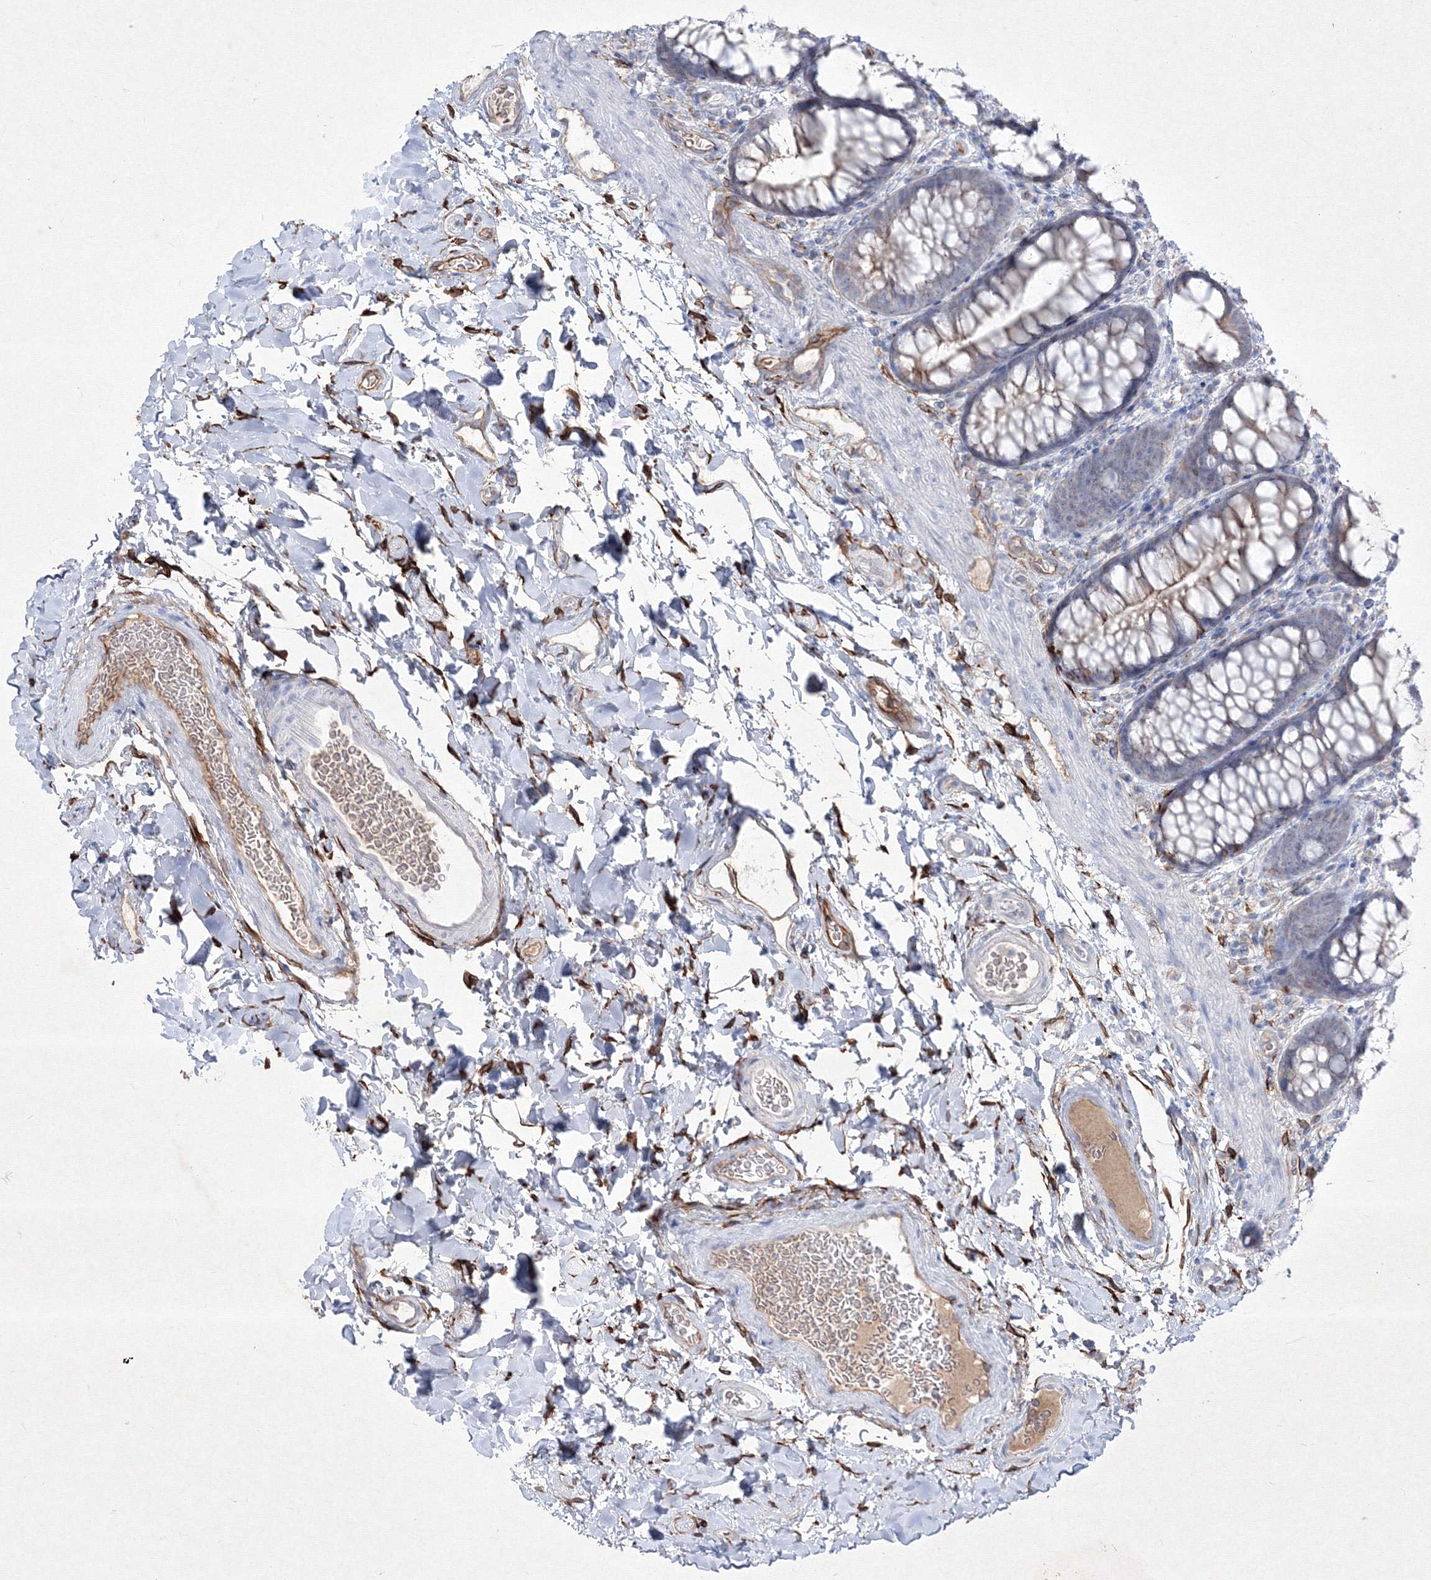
{"staining": {"intensity": "moderate", "quantity": ">75%", "location": "cytoplasmic/membranous"}, "tissue": "colon", "cell_type": "Endothelial cells", "image_type": "normal", "snomed": [{"axis": "morphology", "description": "Normal tissue, NOS"}, {"axis": "topography", "description": "Colon"}], "caption": "Immunohistochemistry of benign colon shows medium levels of moderate cytoplasmic/membranous staining in about >75% of endothelial cells. The staining was performed using DAB, with brown indicating positive protein expression. Nuclei are stained blue with hematoxylin.", "gene": "TMEM139", "patient": {"sex": "female", "age": 62}}